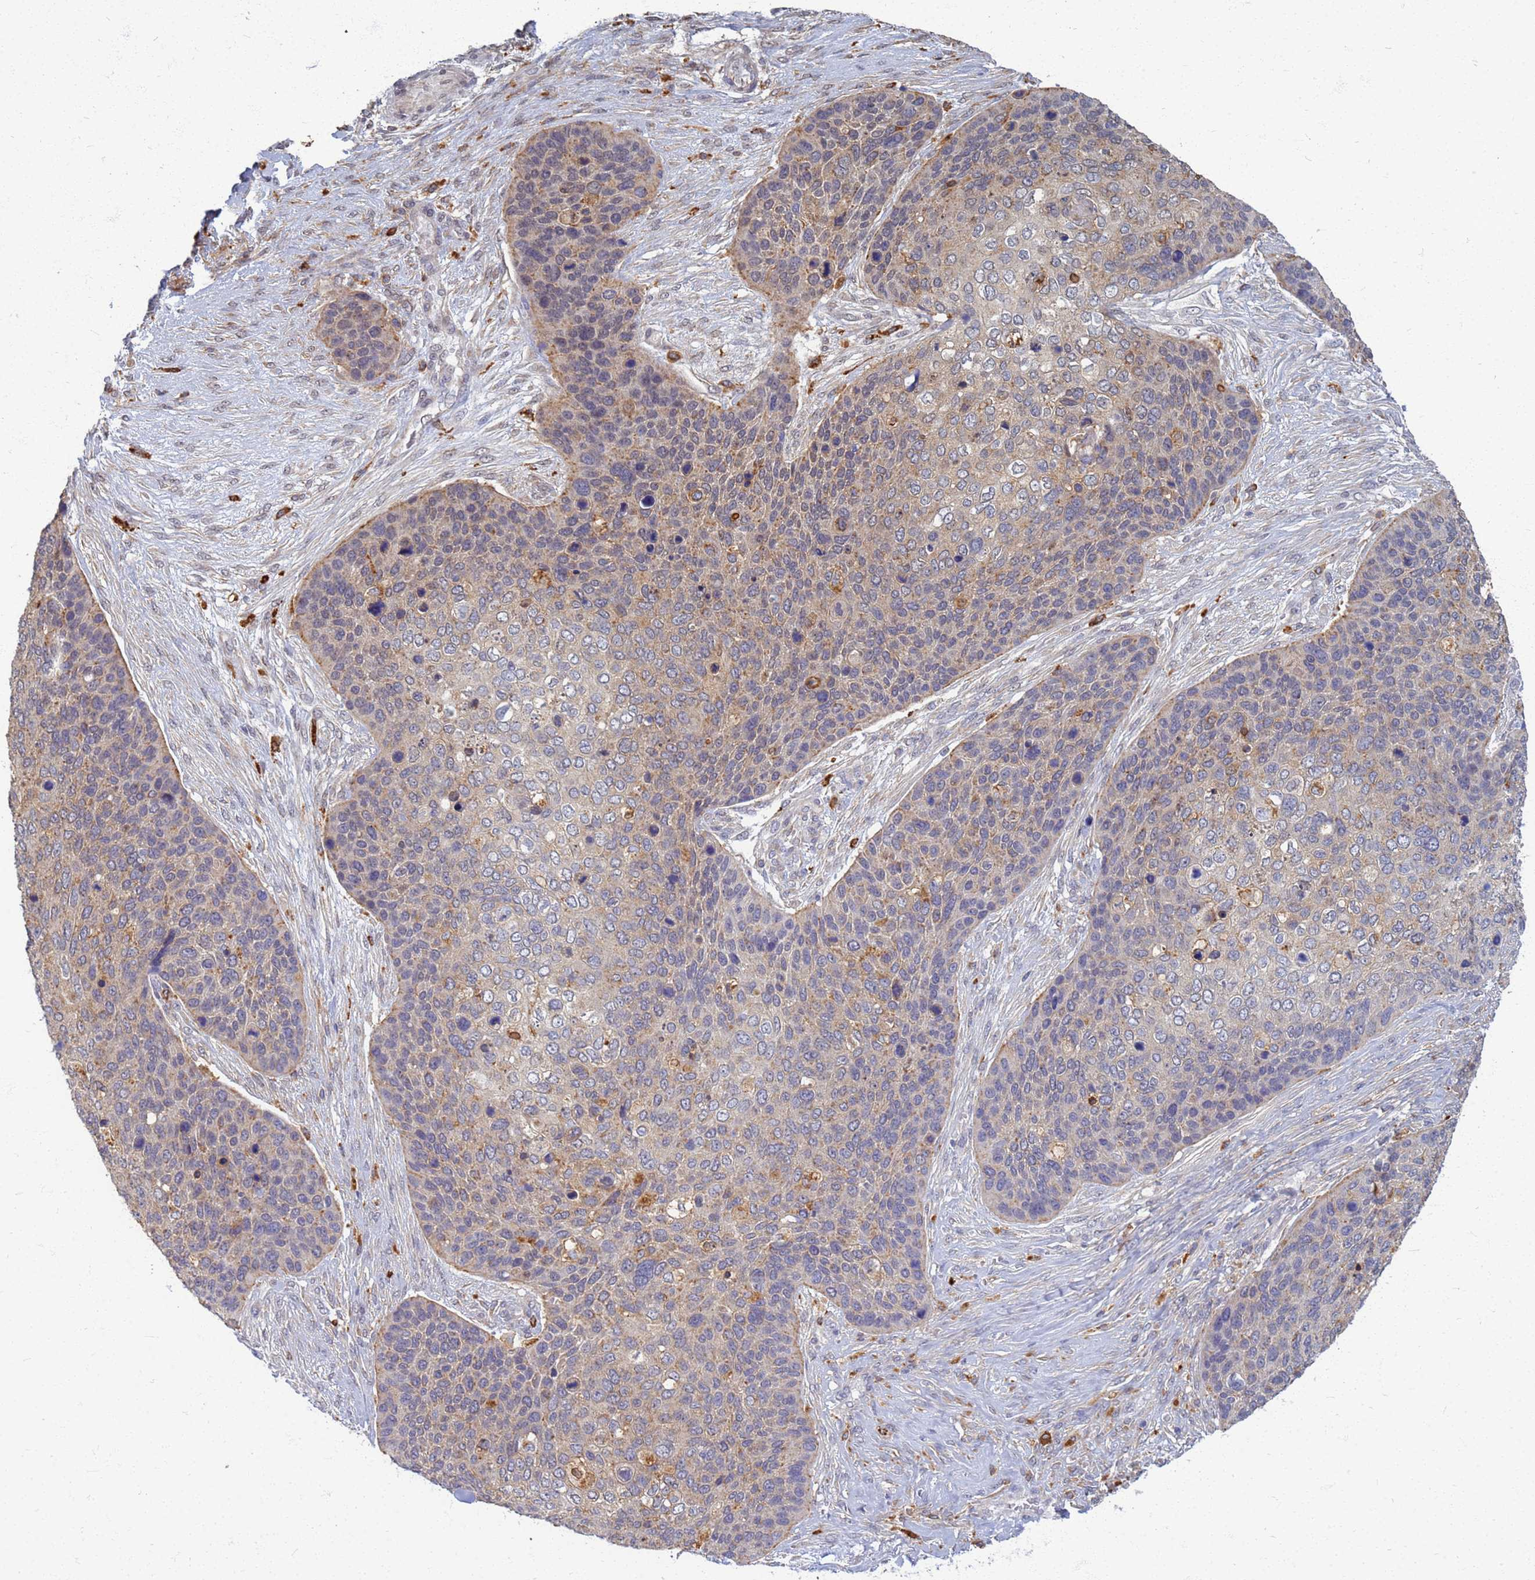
{"staining": {"intensity": "weak", "quantity": "25%-75%", "location": "cytoplasmic/membranous"}, "tissue": "skin cancer", "cell_type": "Tumor cells", "image_type": "cancer", "snomed": [{"axis": "morphology", "description": "Basal cell carcinoma"}, {"axis": "topography", "description": "Skin"}], "caption": "Human basal cell carcinoma (skin) stained for a protein (brown) displays weak cytoplasmic/membranous positive positivity in approximately 25%-75% of tumor cells.", "gene": "ATP6V1E1", "patient": {"sex": "female", "age": 74}}